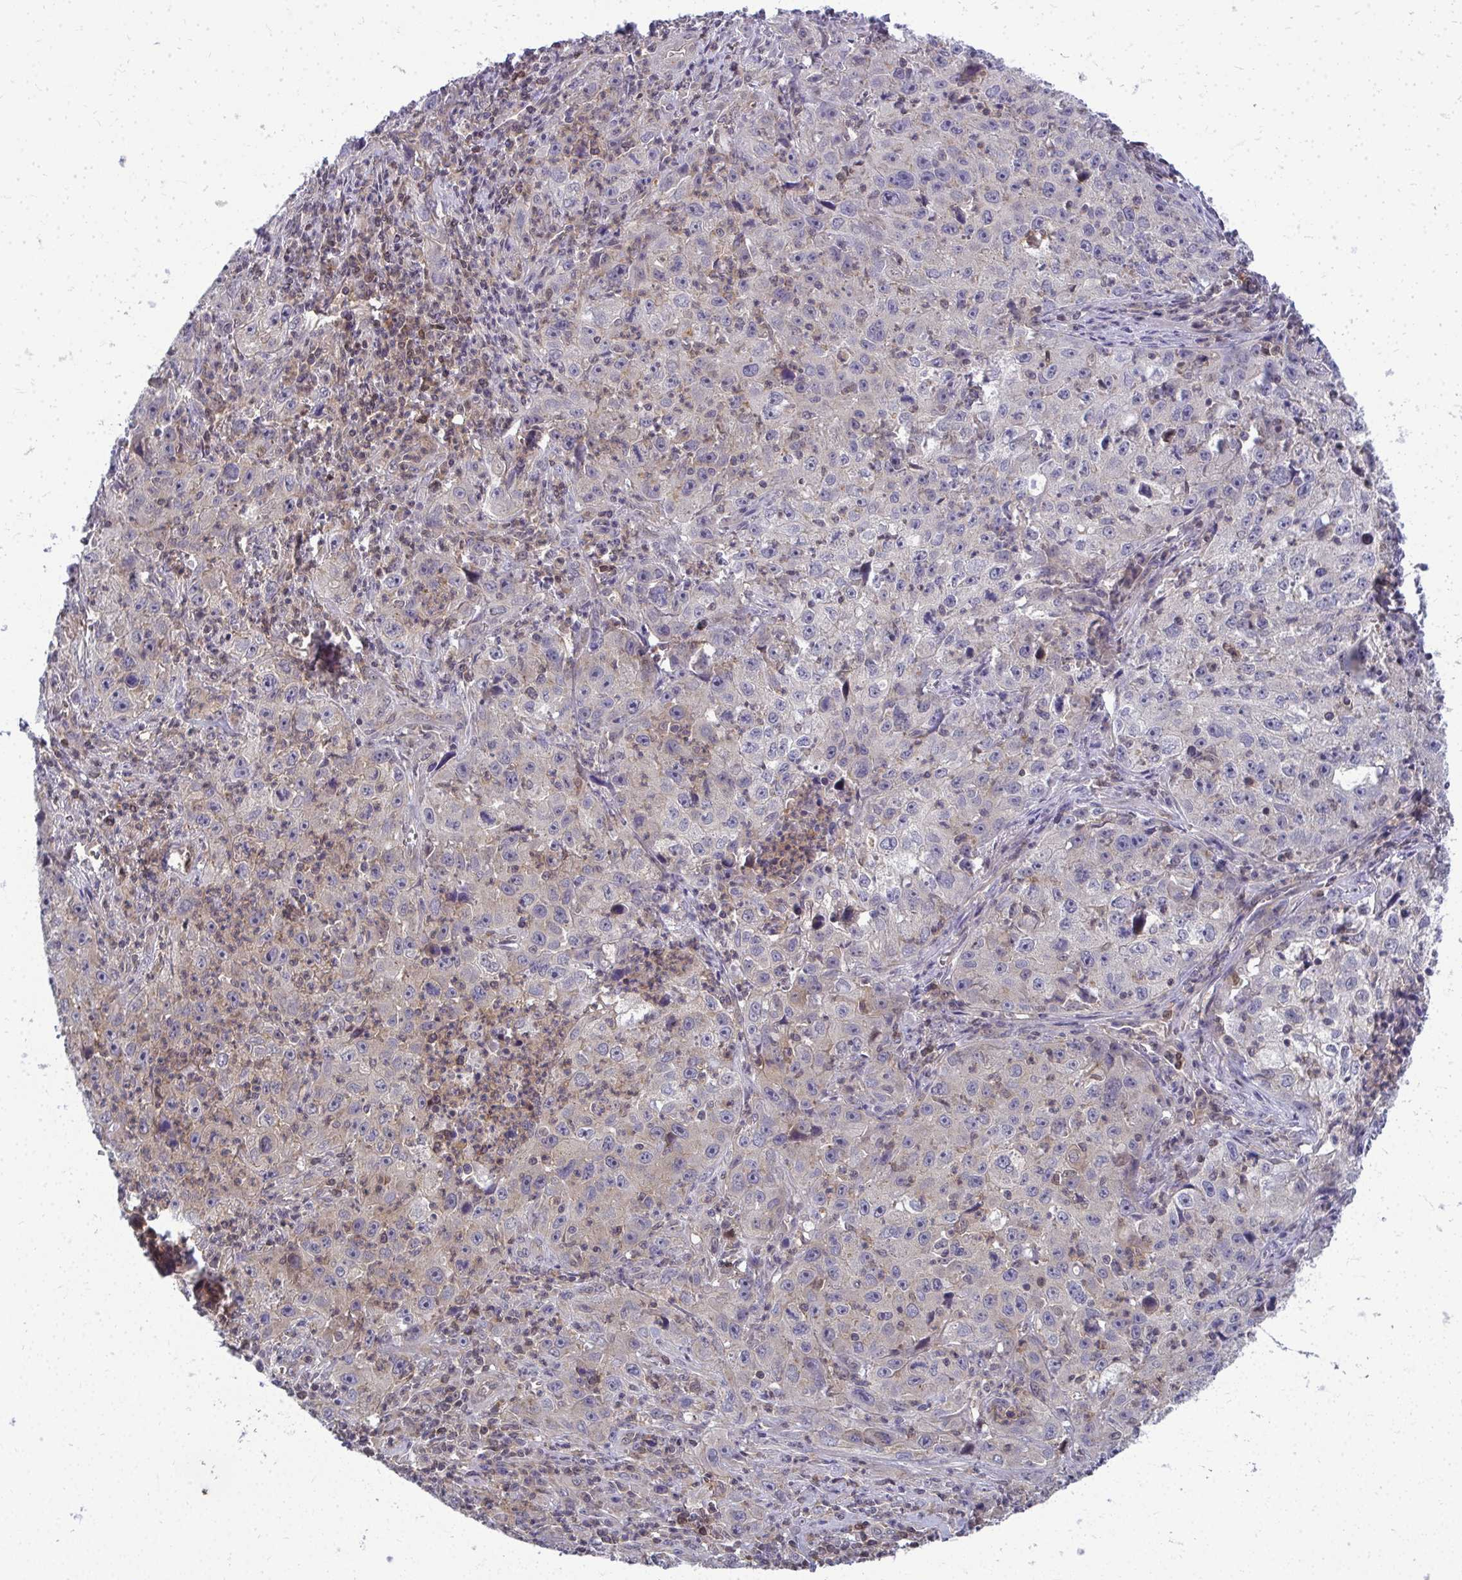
{"staining": {"intensity": "weak", "quantity": "<25%", "location": "cytoplasmic/membranous"}, "tissue": "lung cancer", "cell_type": "Tumor cells", "image_type": "cancer", "snomed": [{"axis": "morphology", "description": "Squamous cell carcinoma, NOS"}, {"axis": "topography", "description": "Lung"}], "caption": "Immunohistochemistry (IHC) image of neoplastic tissue: lung cancer stained with DAB (3,3'-diaminobenzidine) reveals no significant protein staining in tumor cells.", "gene": "HDHD2", "patient": {"sex": "male", "age": 71}}